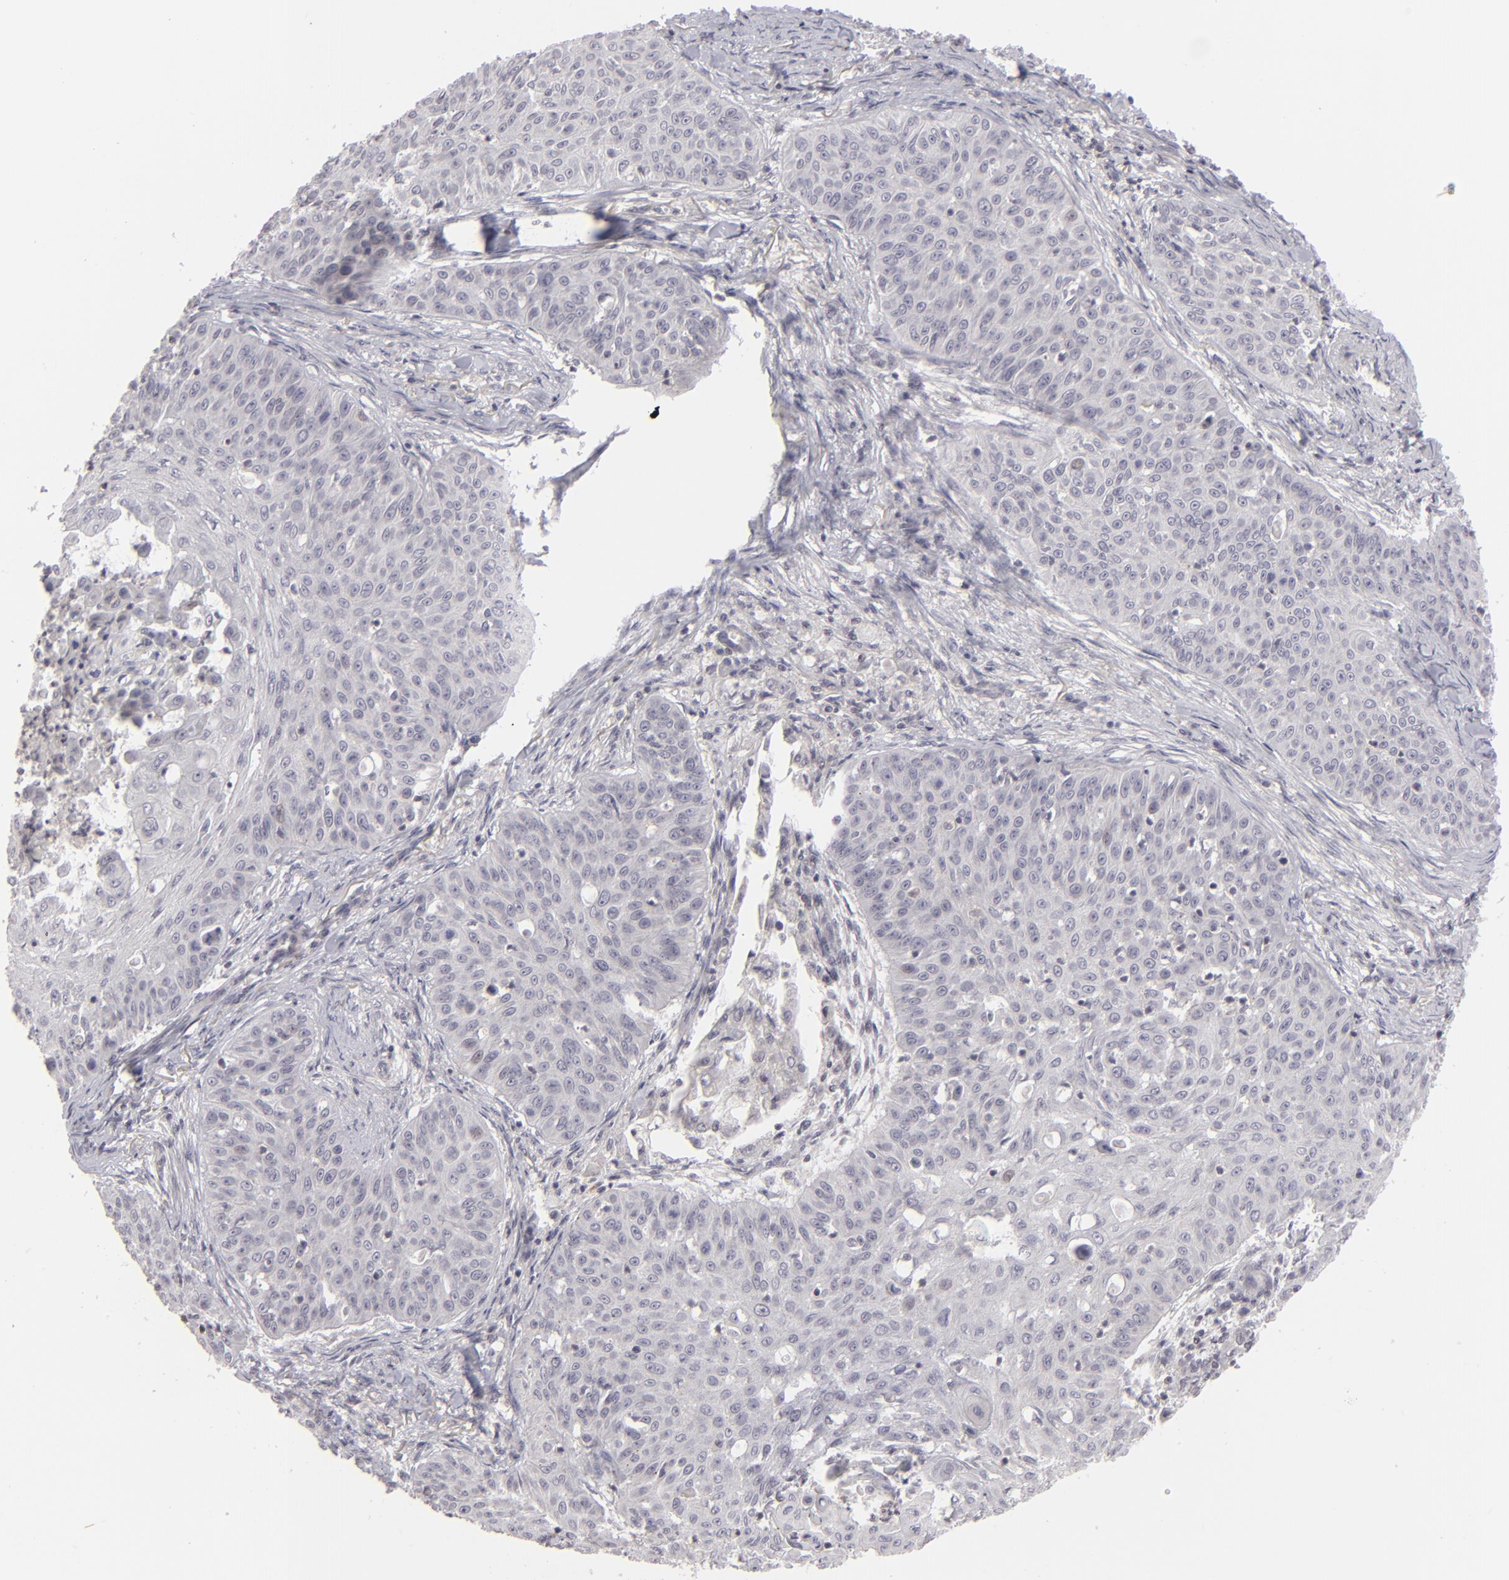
{"staining": {"intensity": "negative", "quantity": "none", "location": "none"}, "tissue": "skin cancer", "cell_type": "Tumor cells", "image_type": "cancer", "snomed": [{"axis": "morphology", "description": "Squamous cell carcinoma, NOS"}, {"axis": "topography", "description": "Skin"}], "caption": "Protein analysis of skin cancer (squamous cell carcinoma) demonstrates no significant staining in tumor cells.", "gene": "CLDN2", "patient": {"sex": "male", "age": 82}}